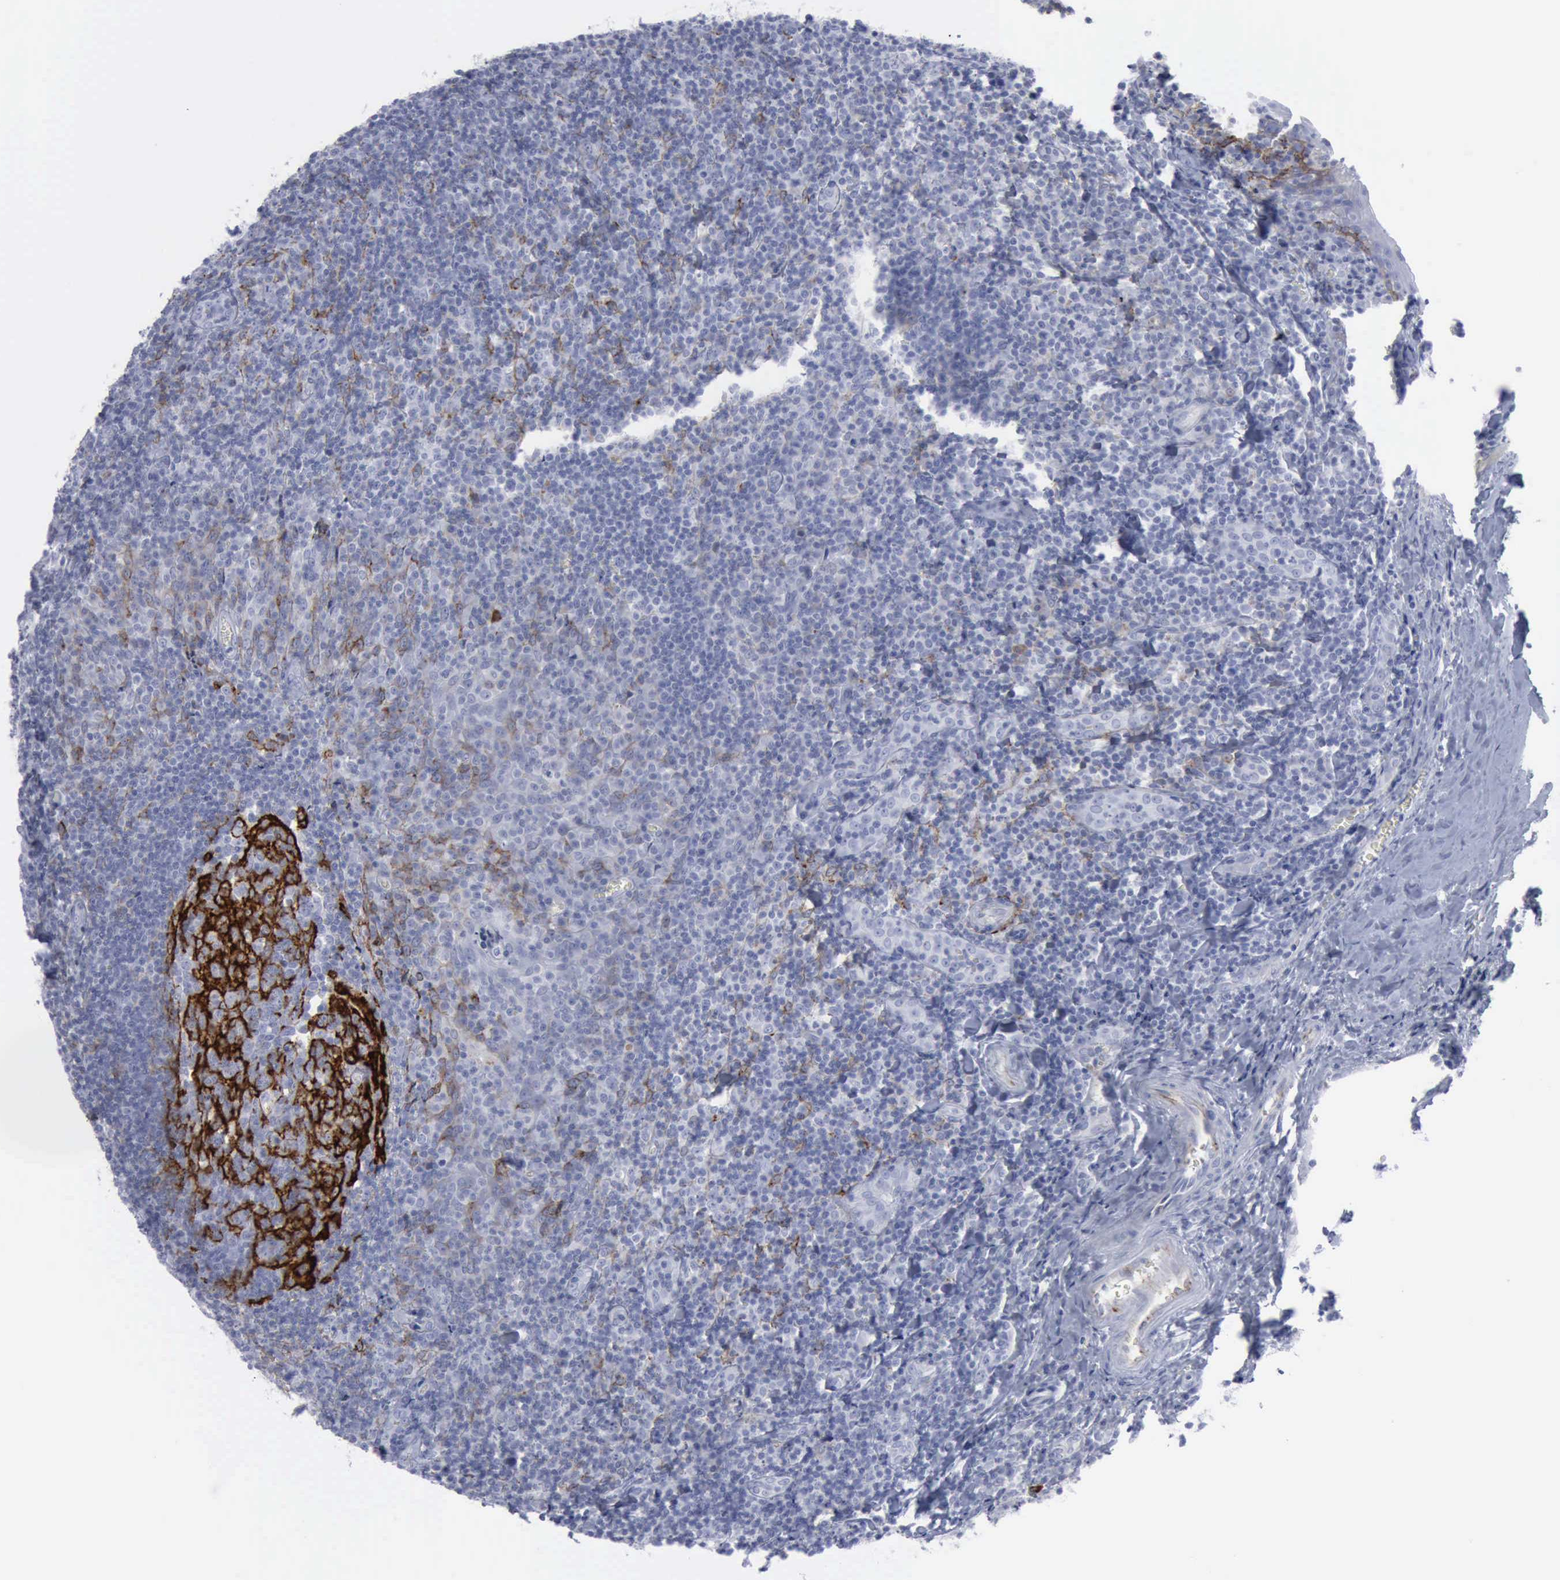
{"staining": {"intensity": "strong", "quantity": "25%-75%", "location": "cytoplasmic/membranous"}, "tissue": "tonsil", "cell_type": "Germinal center cells", "image_type": "normal", "snomed": [{"axis": "morphology", "description": "Normal tissue, NOS"}, {"axis": "topography", "description": "Tonsil"}], "caption": "Strong cytoplasmic/membranous expression is appreciated in approximately 25%-75% of germinal center cells in normal tonsil. (brown staining indicates protein expression, while blue staining denotes nuclei).", "gene": "VCAM1", "patient": {"sex": "male", "age": 20}}